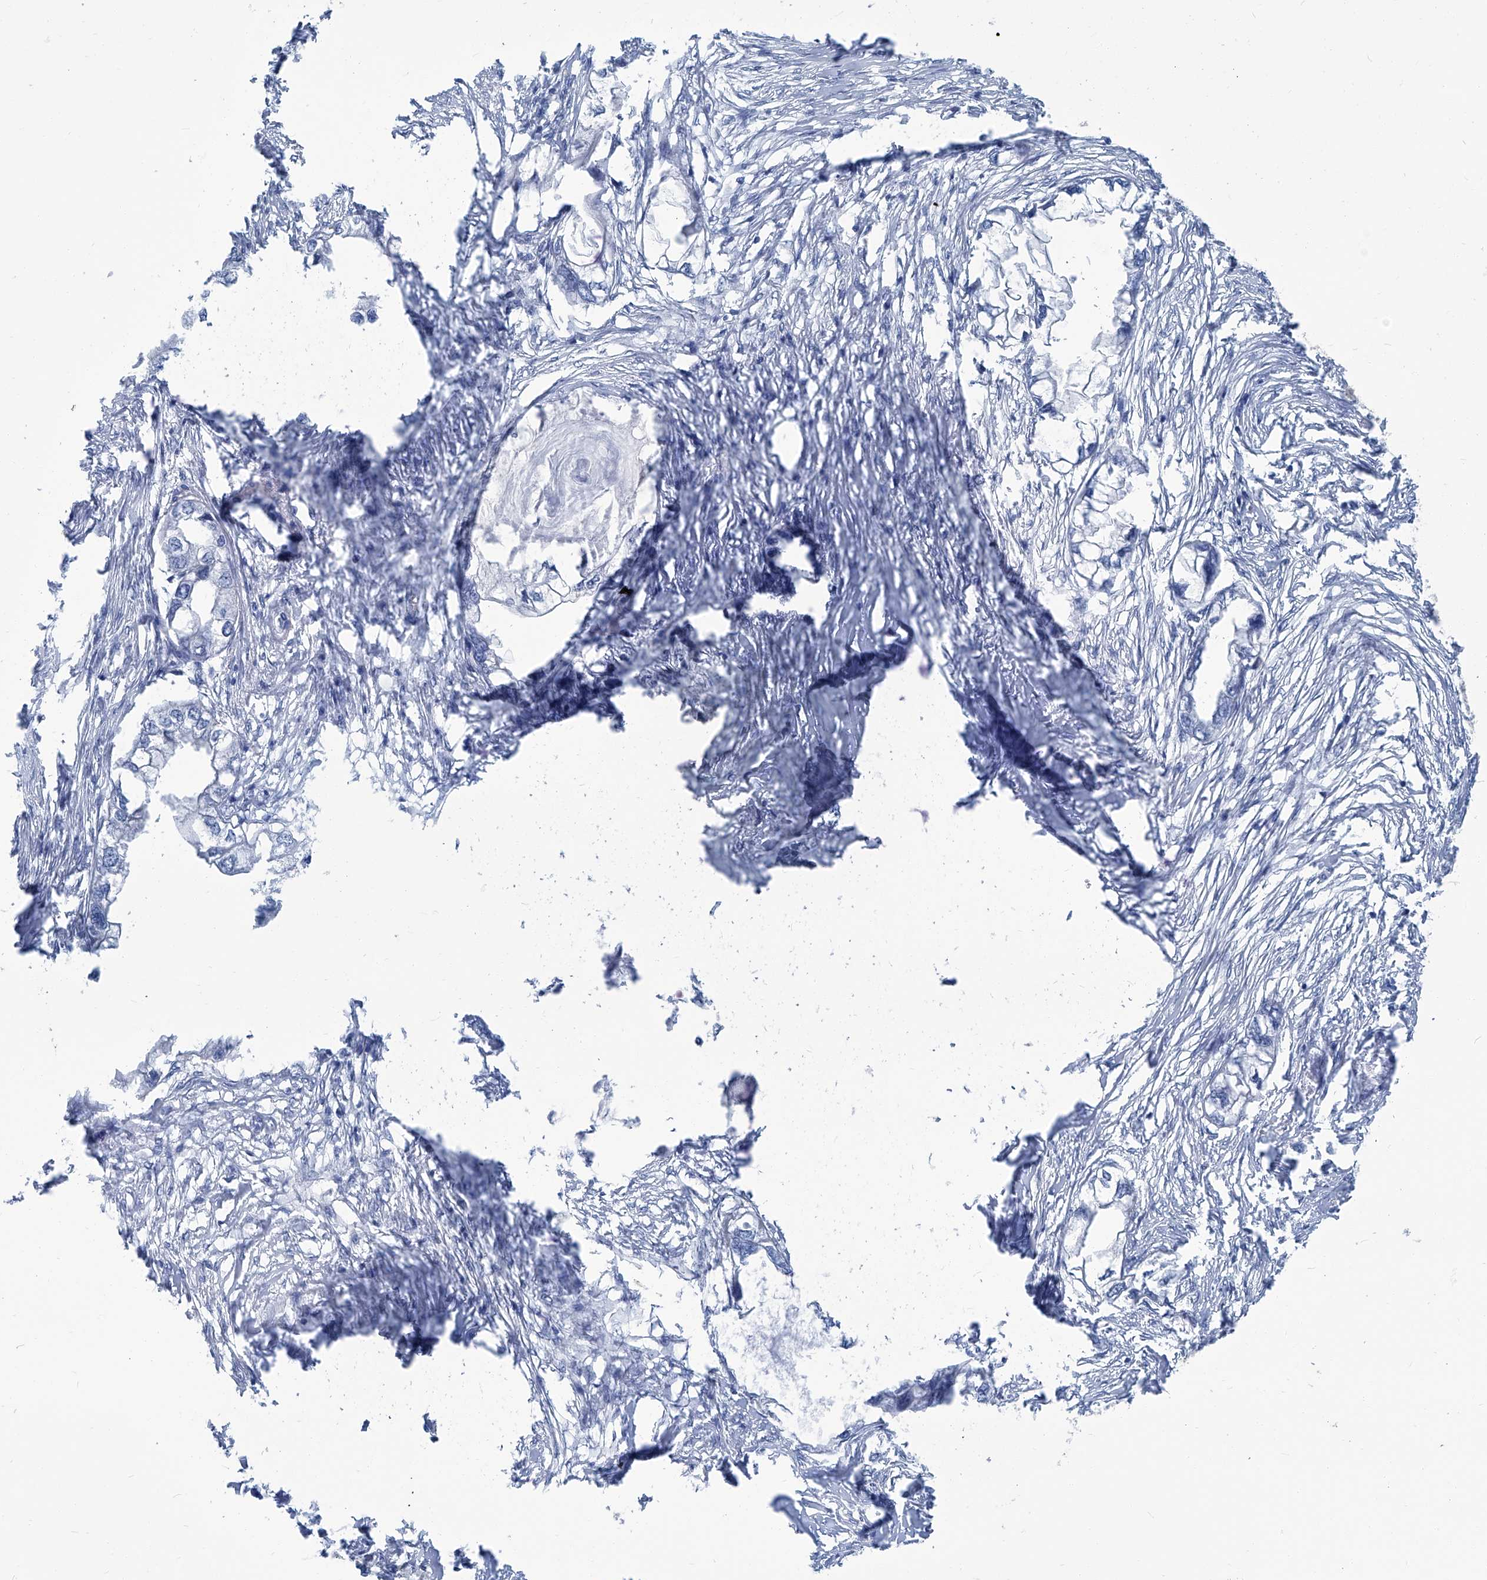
{"staining": {"intensity": "negative", "quantity": "none", "location": "none"}, "tissue": "endometrial cancer", "cell_type": "Tumor cells", "image_type": "cancer", "snomed": [{"axis": "morphology", "description": "Adenocarcinoma, NOS"}, {"axis": "morphology", "description": "Adenocarcinoma, metastatic, NOS"}, {"axis": "topography", "description": "Adipose tissue"}, {"axis": "topography", "description": "Endometrium"}], "caption": "This is a micrograph of IHC staining of adenocarcinoma (endometrial), which shows no staining in tumor cells.", "gene": "PFKL", "patient": {"sex": "female", "age": 67}}